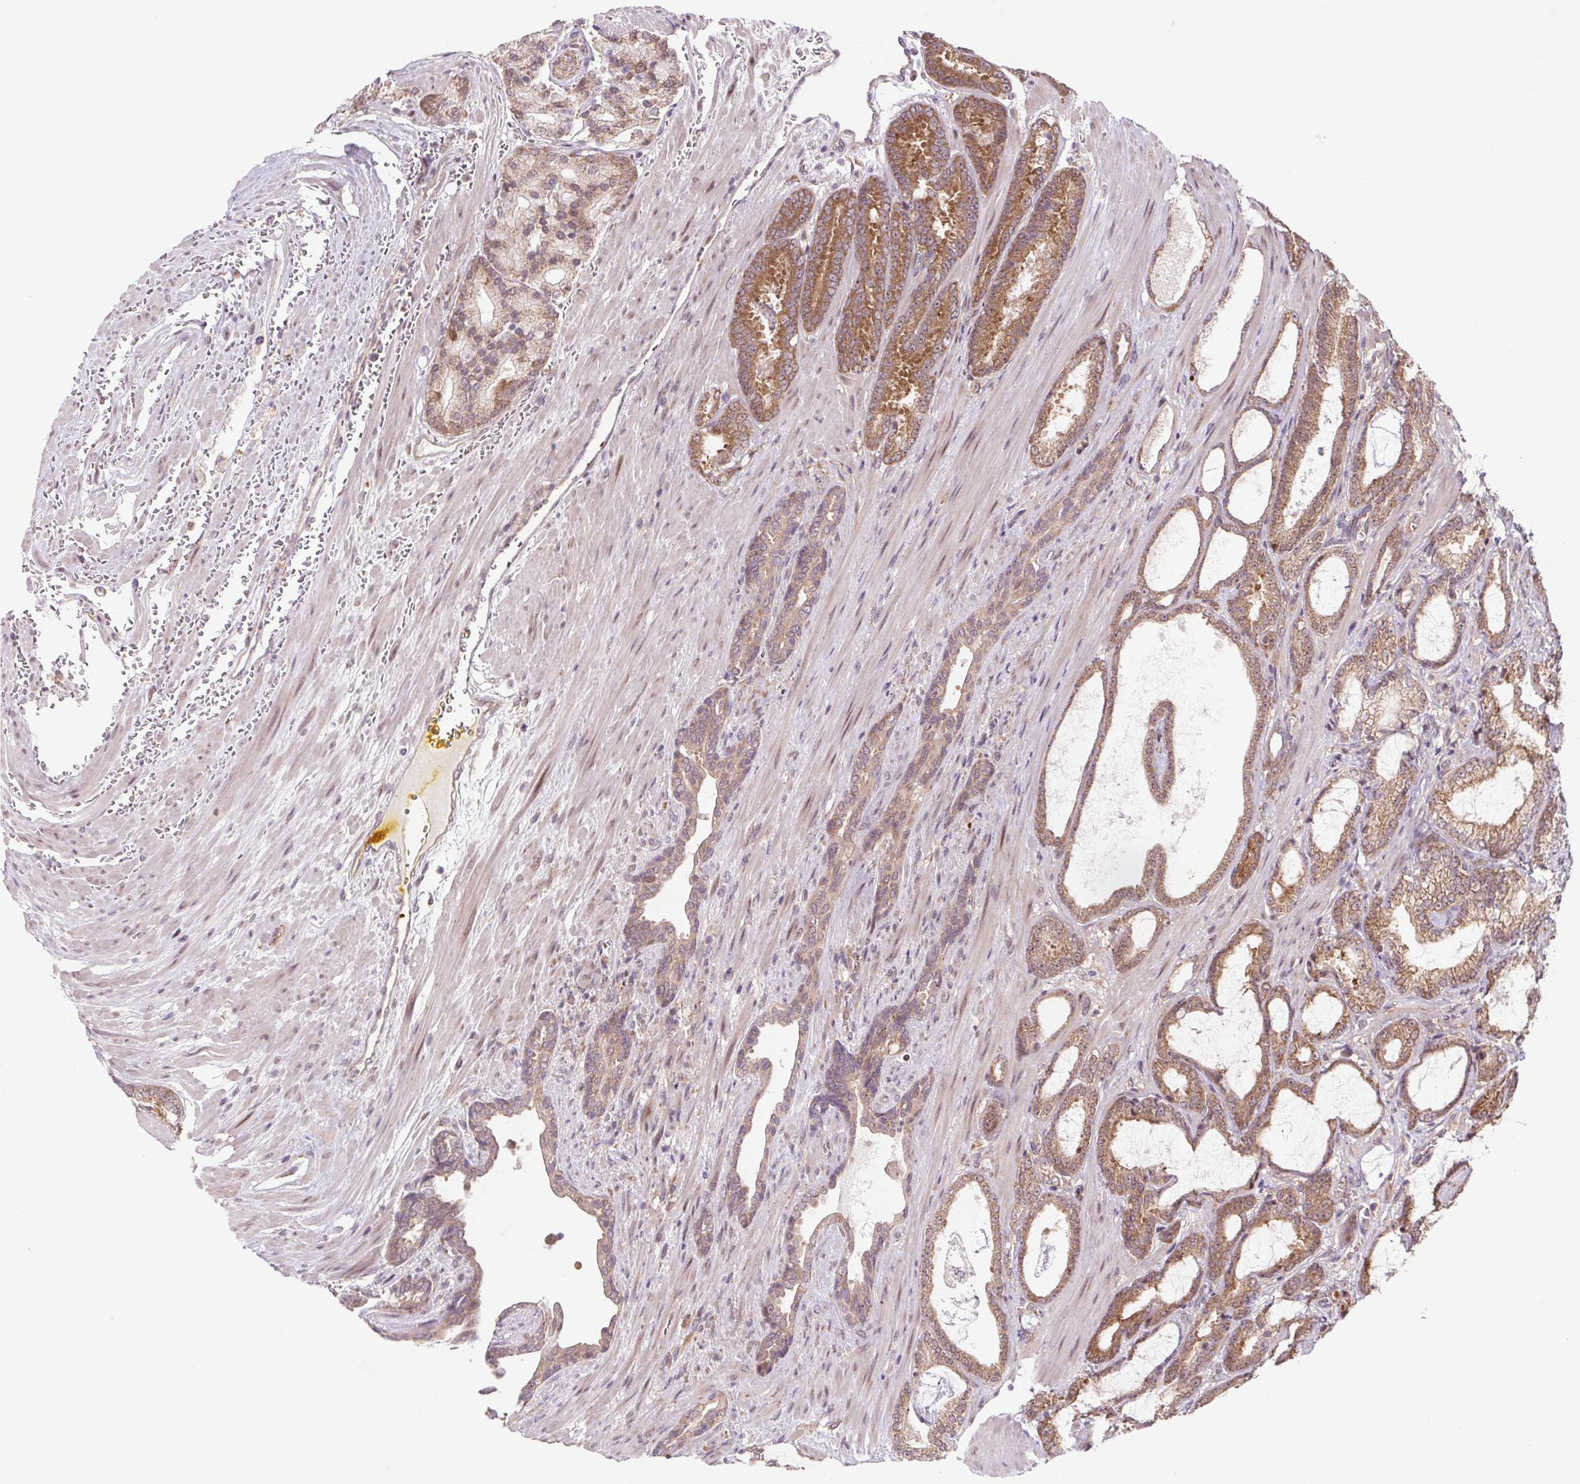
{"staining": {"intensity": "moderate", "quantity": ">75%", "location": "cytoplasmic/membranous"}, "tissue": "prostate cancer", "cell_type": "Tumor cells", "image_type": "cancer", "snomed": [{"axis": "morphology", "description": "Adenocarcinoma, High grade"}, {"axis": "topography", "description": "Prostate"}], "caption": "Protein analysis of high-grade adenocarcinoma (prostate) tissue demonstrates moderate cytoplasmic/membranous staining in approximately >75% of tumor cells.", "gene": "HFE", "patient": {"sex": "male", "age": 64}}